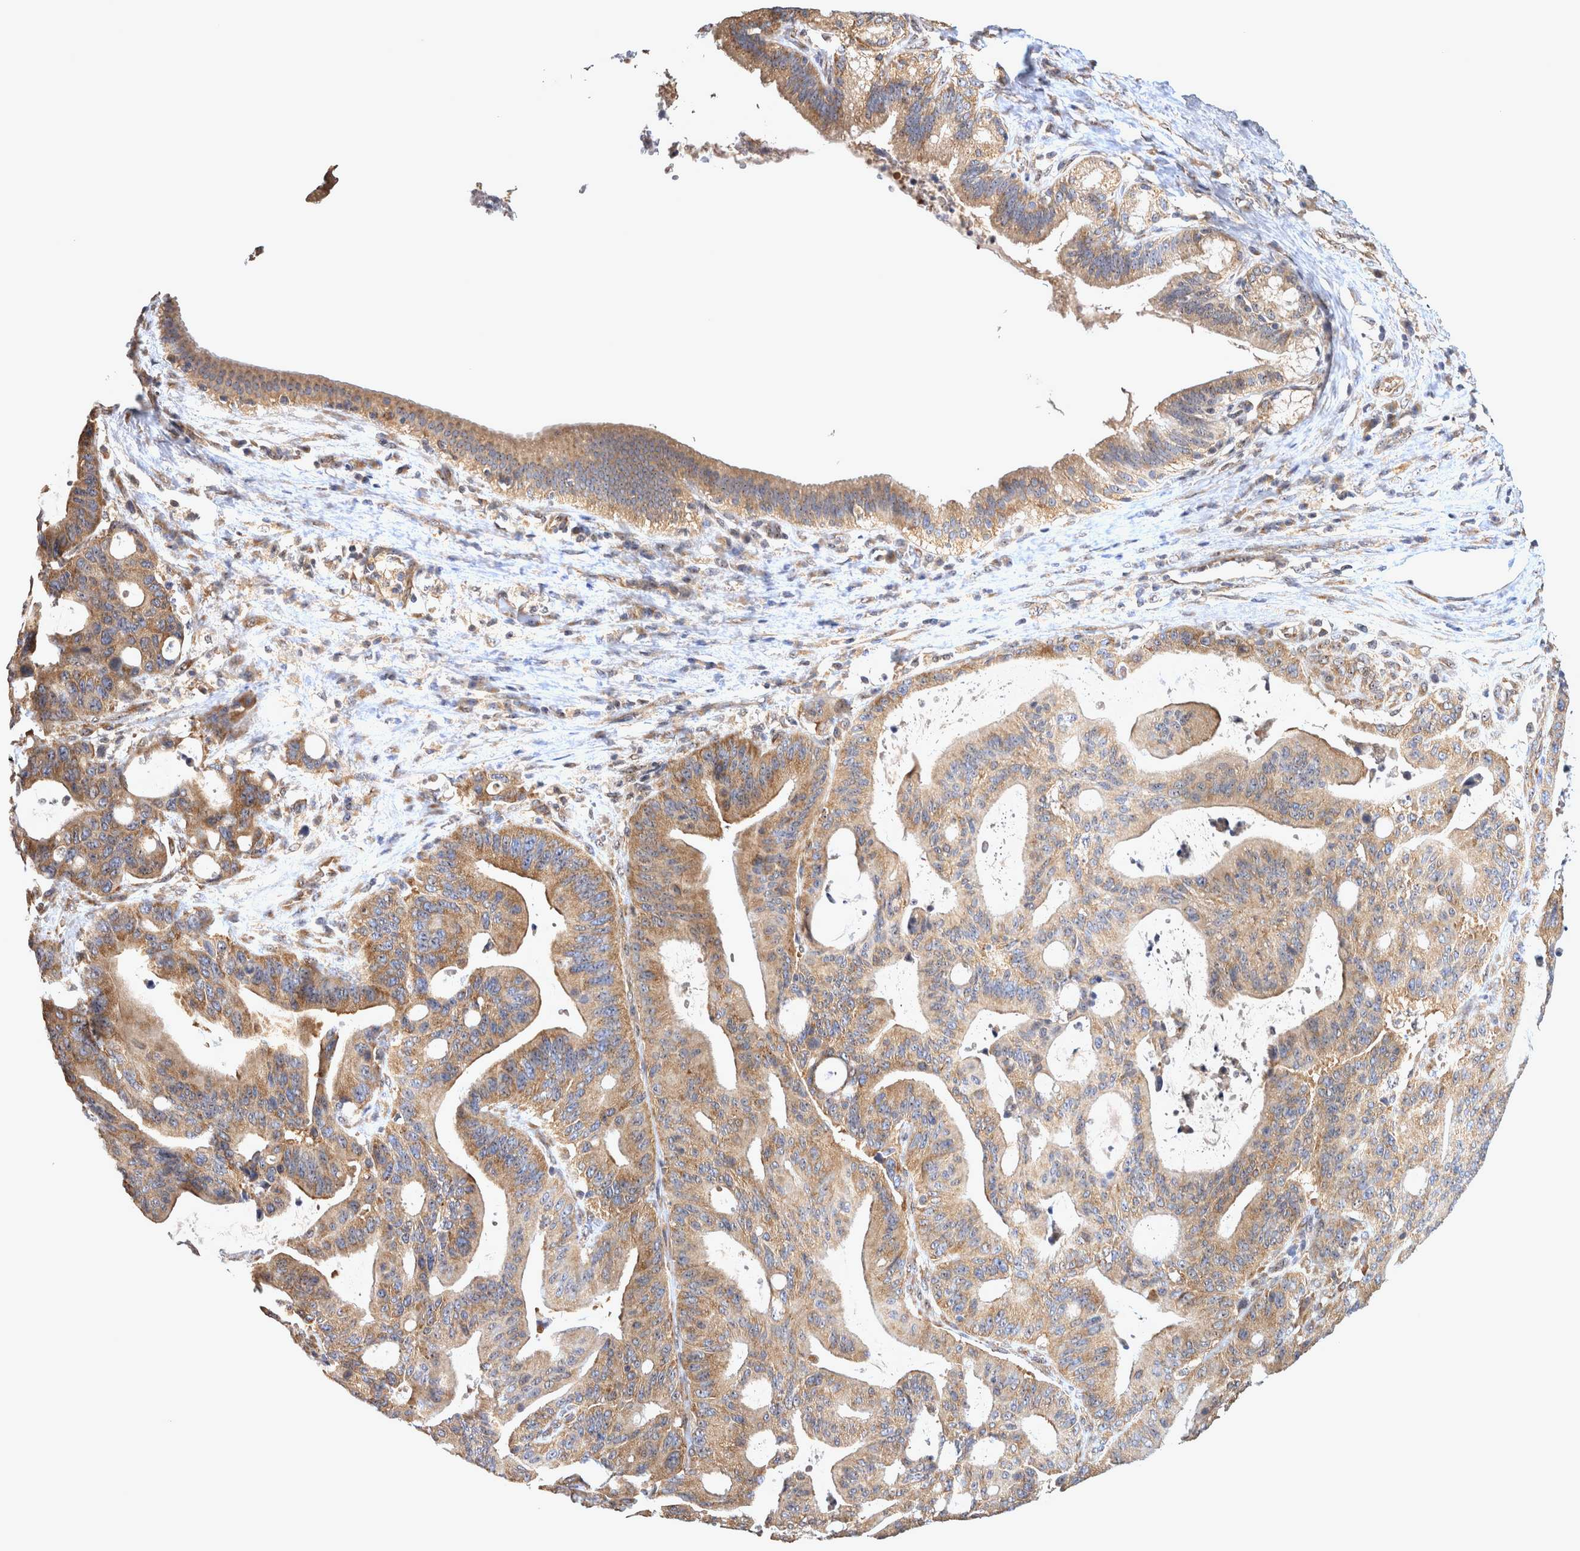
{"staining": {"intensity": "moderate", "quantity": ">75%", "location": "cytoplasmic/membranous"}, "tissue": "liver cancer", "cell_type": "Tumor cells", "image_type": "cancer", "snomed": [{"axis": "morphology", "description": "Normal tissue, NOS"}, {"axis": "morphology", "description": "Cholangiocarcinoma"}, {"axis": "topography", "description": "Liver"}, {"axis": "topography", "description": "Peripheral nerve tissue"}], "caption": "Immunohistochemistry (IHC) photomicrograph of neoplastic tissue: human cholangiocarcinoma (liver) stained using immunohistochemistry shows medium levels of moderate protein expression localized specifically in the cytoplasmic/membranous of tumor cells, appearing as a cytoplasmic/membranous brown color.", "gene": "ATXN2", "patient": {"sex": "female", "age": 73}}